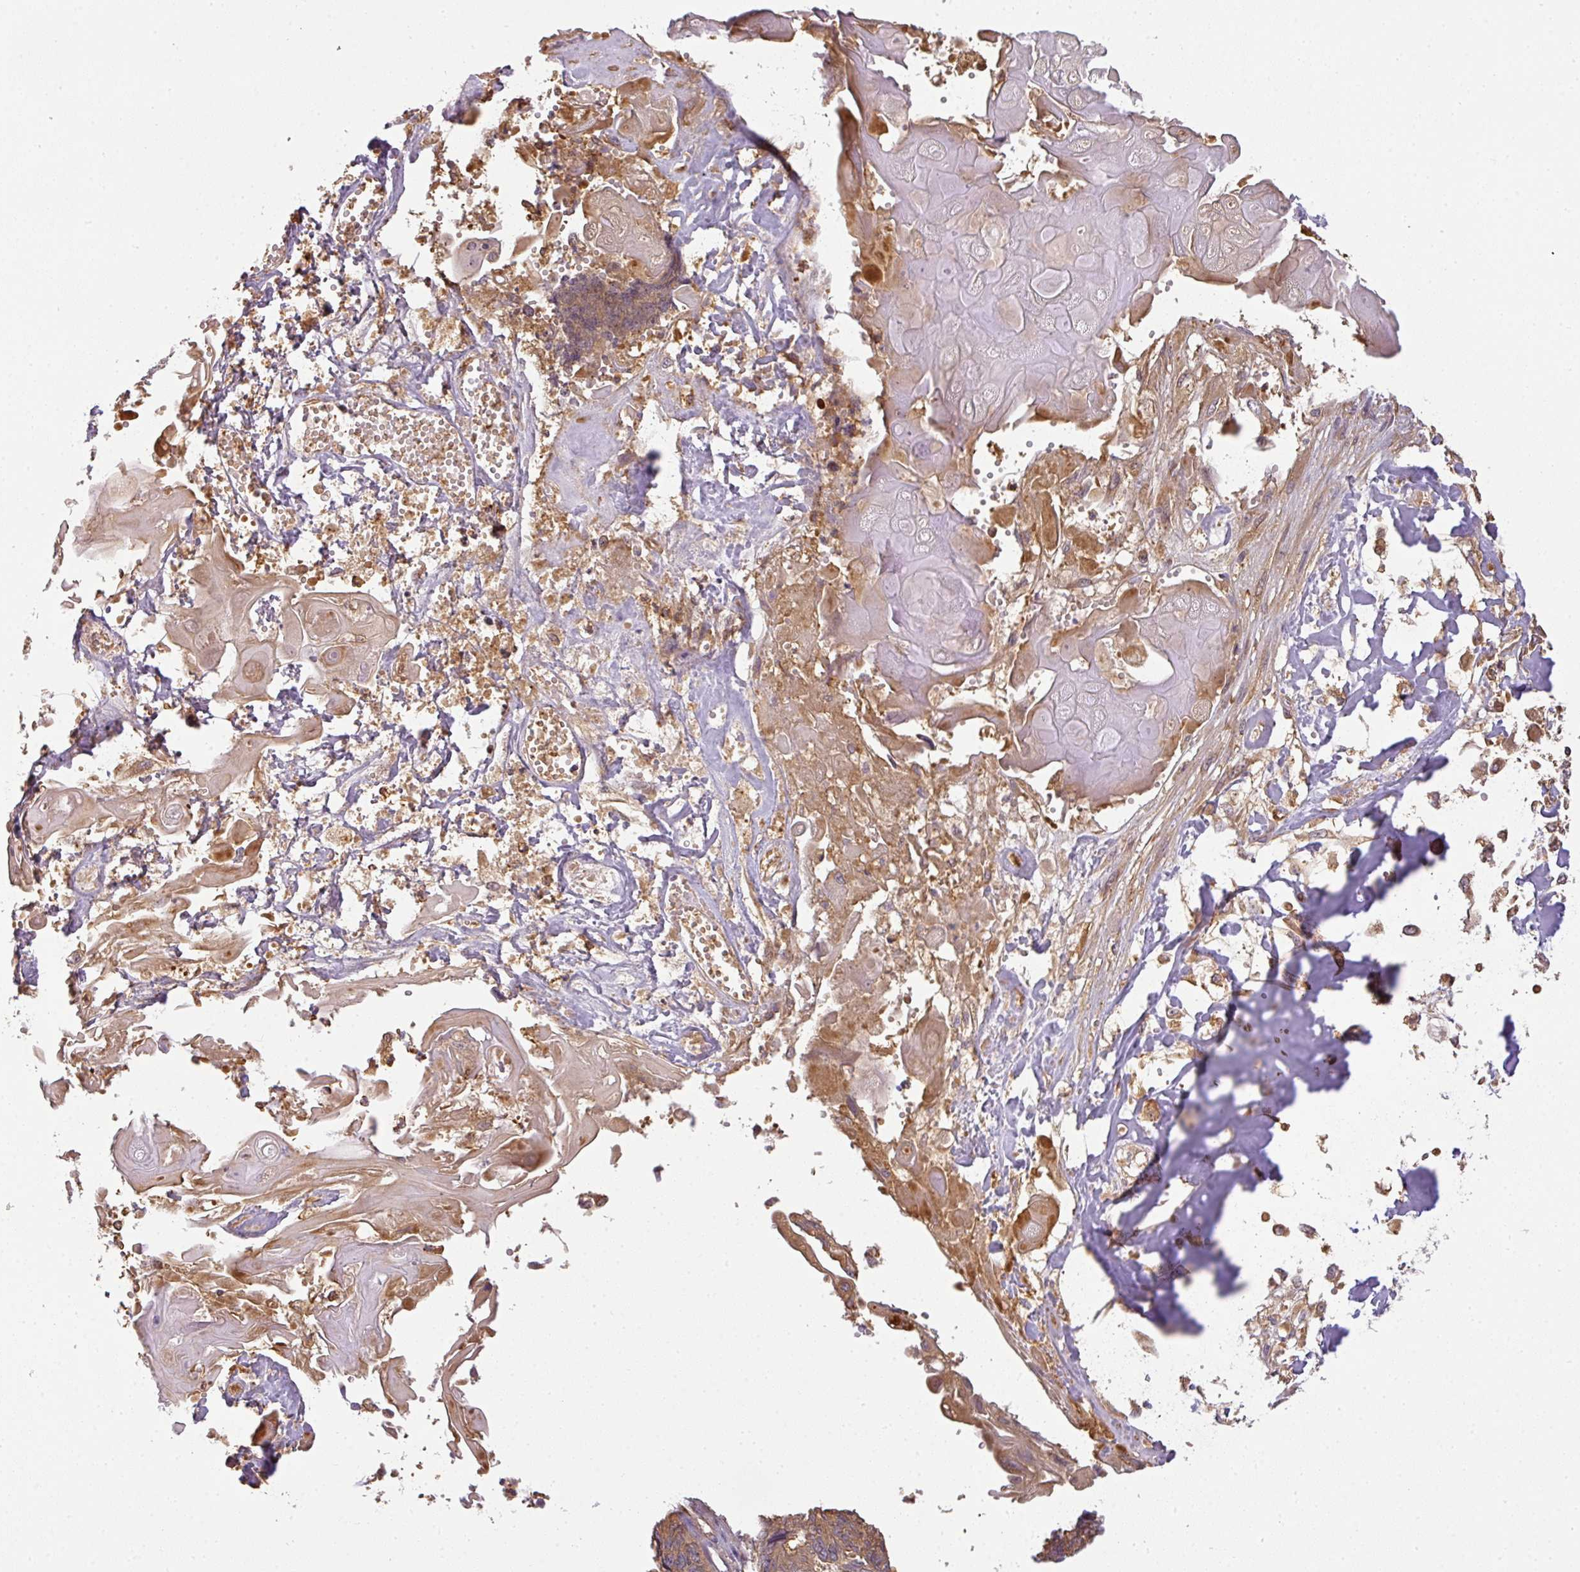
{"staining": {"intensity": "weak", "quantity": "<25%", "location": "cytoplasmic/membranous"}, "tissue": "endometrial cancer", "cell_type": "Tumor cells", "image_type": "cancer", "snomed": [{"axis": "morphology", "description": "Adenocarcinoma, NOS"}, {"axis": "topography", "description": "Endometrium"}], "caption": "Adenocarcinoma (endometrial) was stained to show a protein in brown. There is no significant expression in tumor cells.", "gene": "TCL1B", "patient": {"sex": "female", "age": 32}}